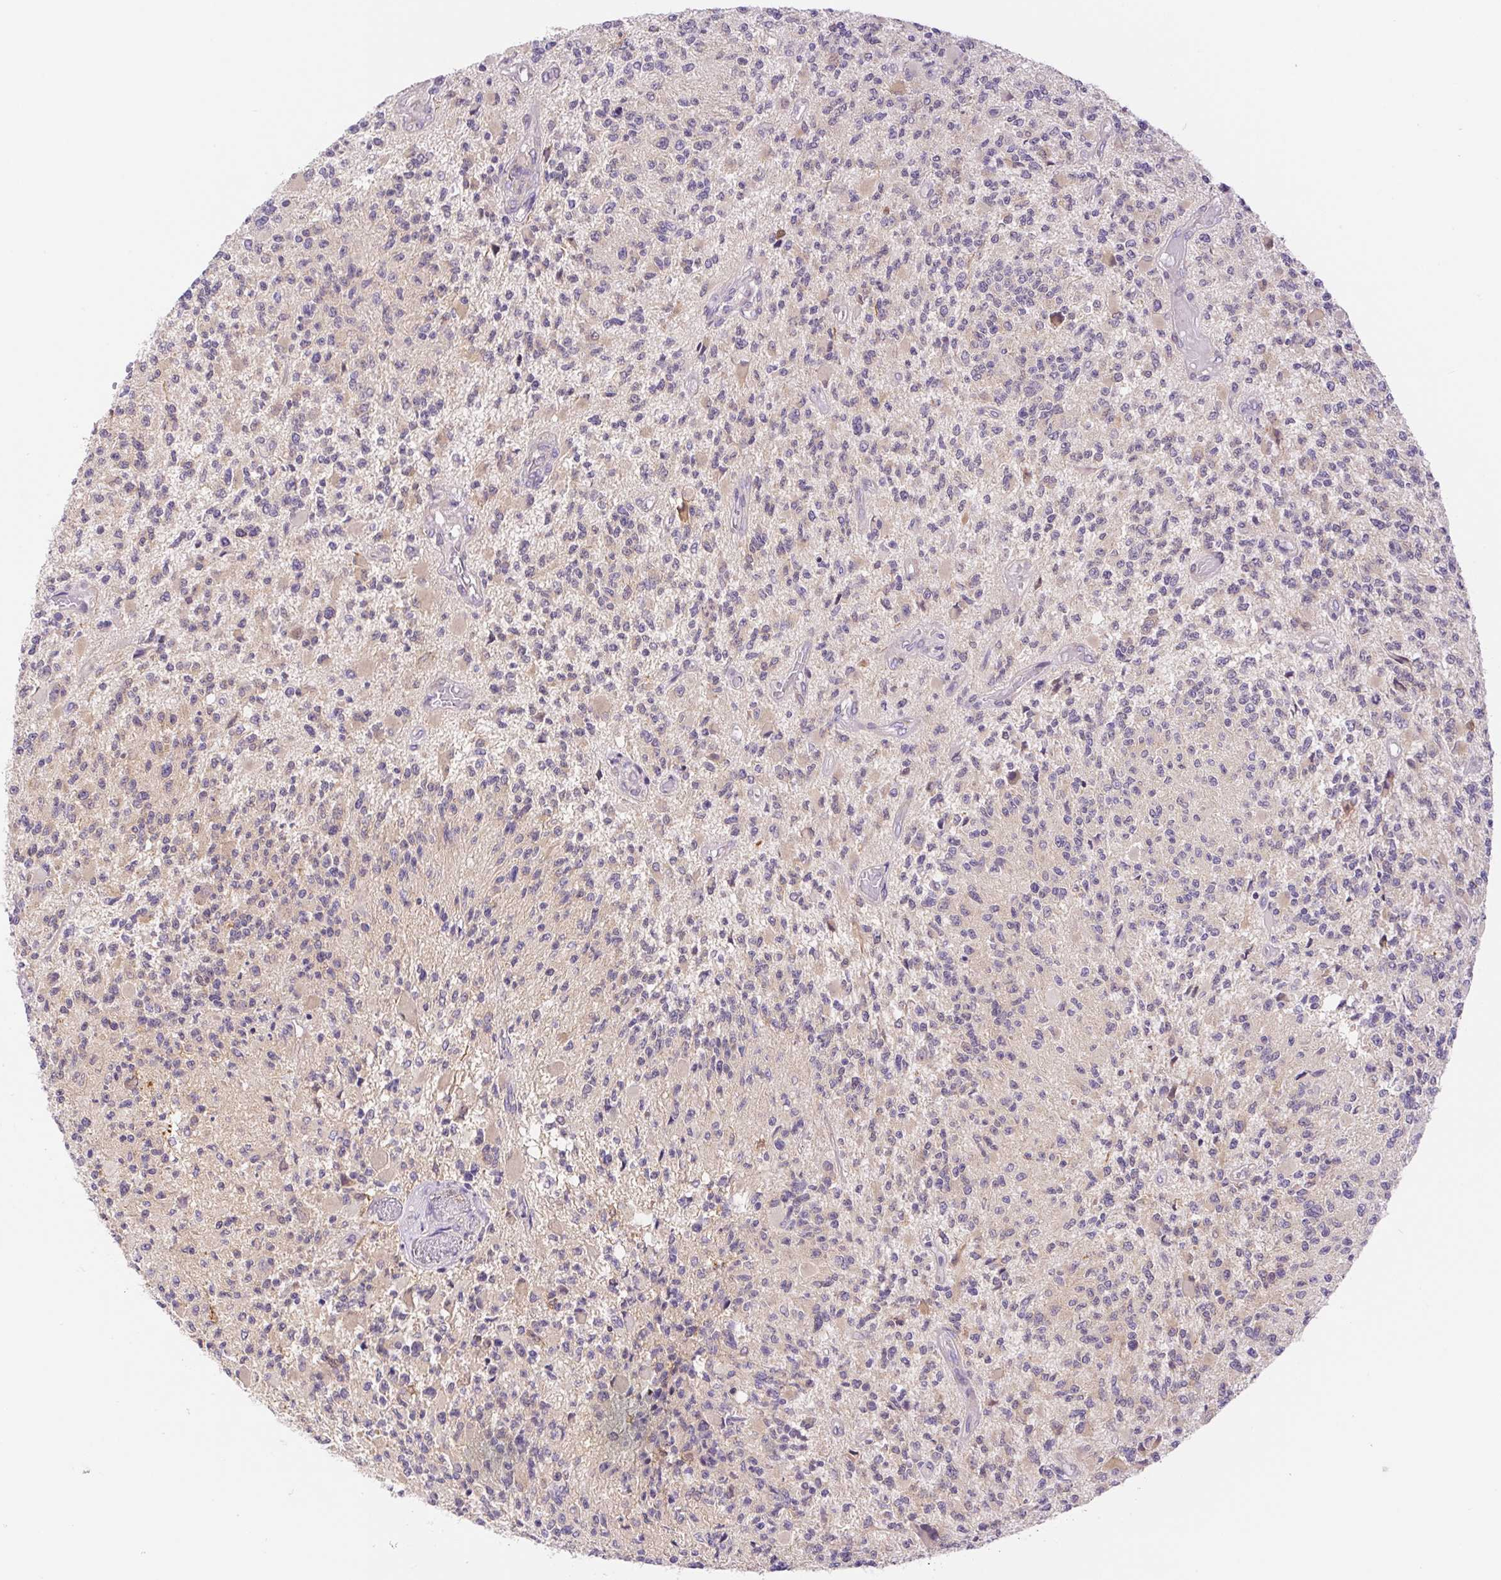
{"staining": {"intensity": "weak", "quantity": "<25%", "location": "cytoplasmic/membranous"}, "tissue": "glioma", "cell_type": "Tumor cells", "image_type": "cancer", "snomed": [{"axis": "morphology", "description": "Glioma, malignant, High grade"}, {"axis": "topography", "description": "Brain"}], "caption": "Human glioma stained for a protein using immunohistochemistry shows no staining in tumor cells.", "gene": "DYNC2LI1", "patient": {"sex": "female", "age": 63}}